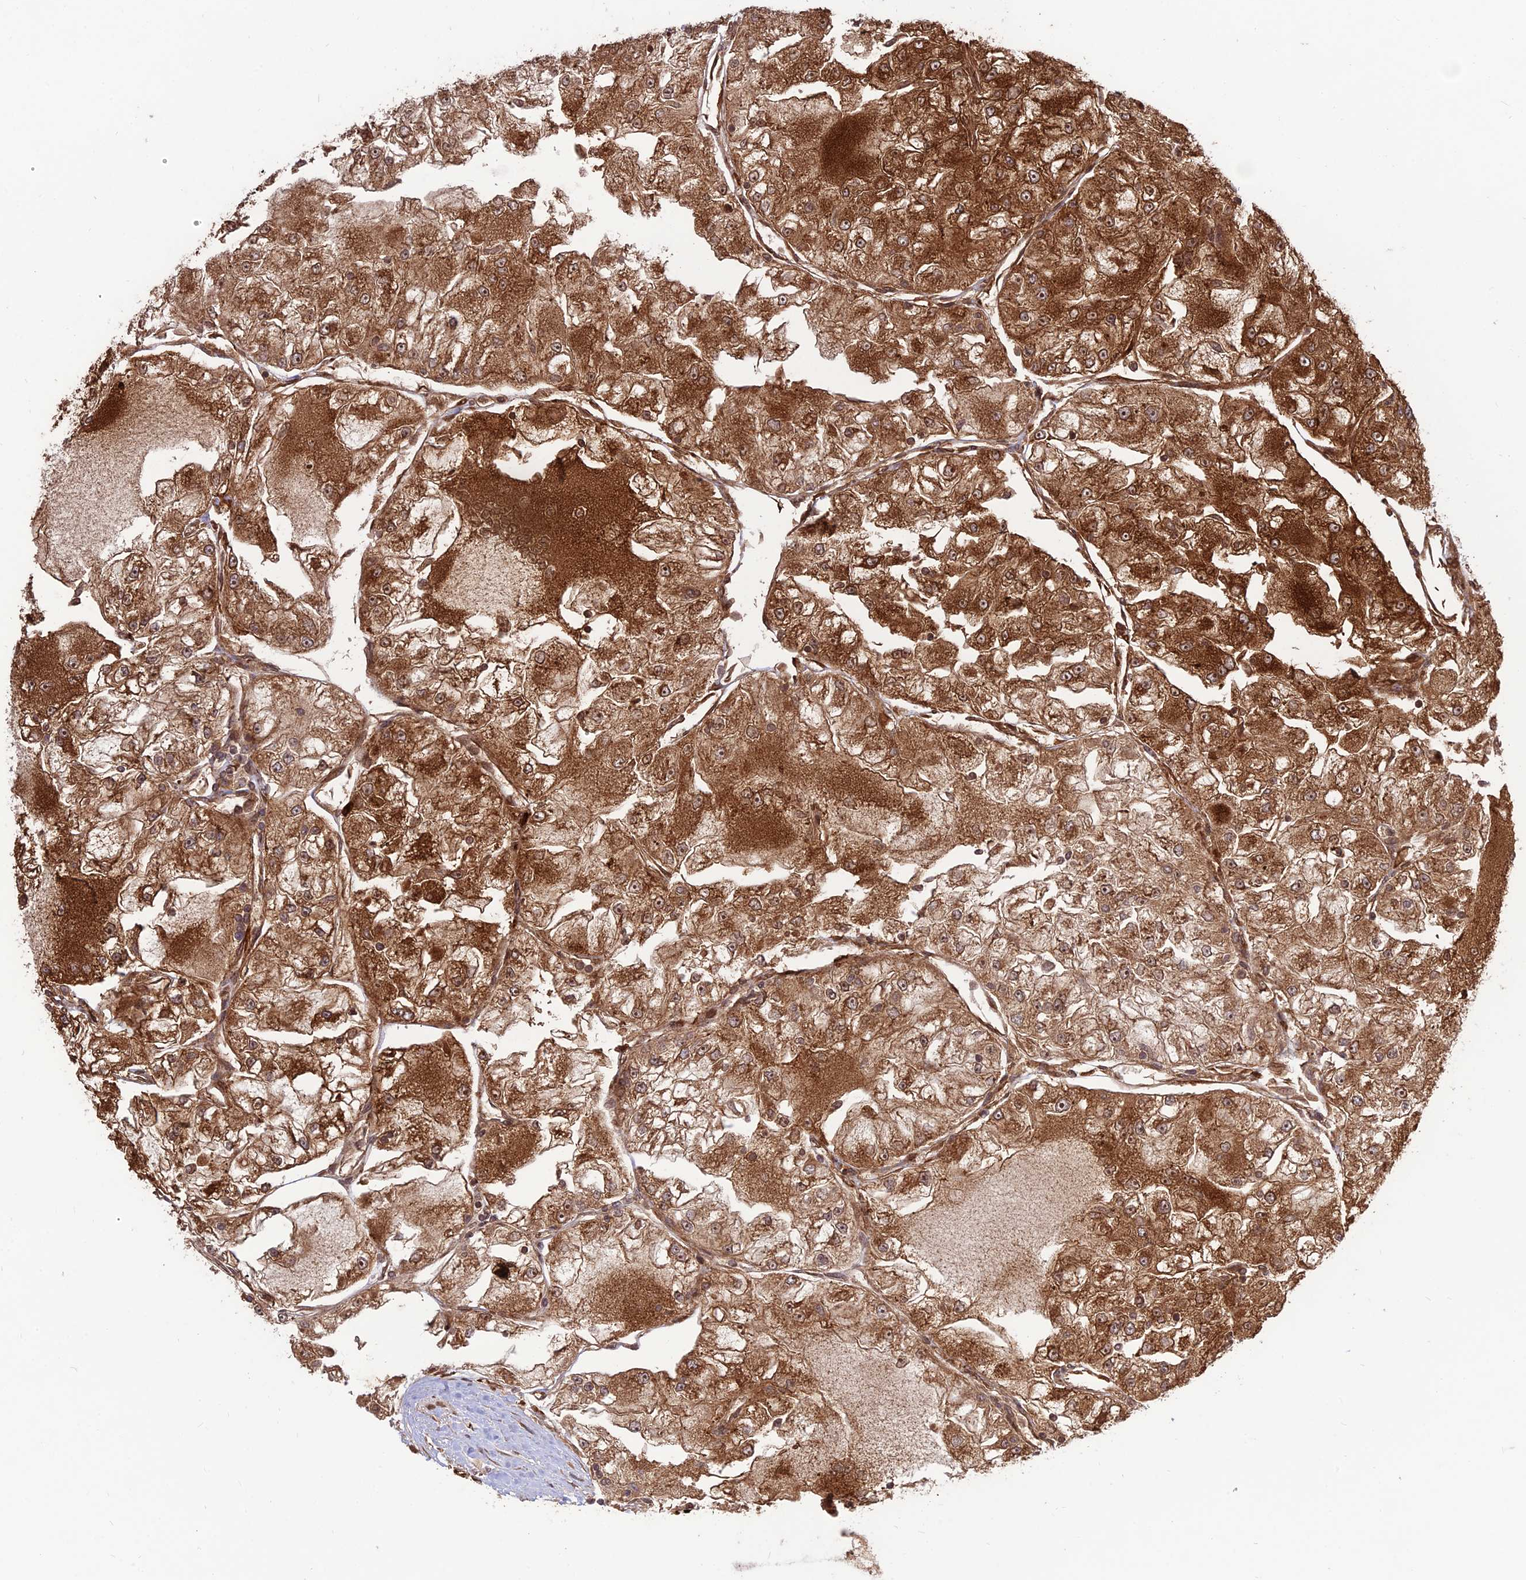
{"staining": {"intensity": "strong", "quantity": ">75%", "location": "cytoplasmic/membranous"}, "tissue": "renal cancer", "cell_type": "Tumor cells", "image_type": "cancer", "snomed": [{"axis": "morphology", "description": "Adenocarcinoma, NOS"}, {"axis": "topography", "description": "Kidney"}], "caption": "The immunohistochemical stain highlights strong cytoplasmic/membranous positivity in tumor cells of adenocarcinoma (renal) tissue. (DAB (3,3'-diaminobenzidine) IHC, brown staining for protein, blue staining for nuclei).", "gene": "CRTAP", "patient": {"sex": "female", "age": 72}}